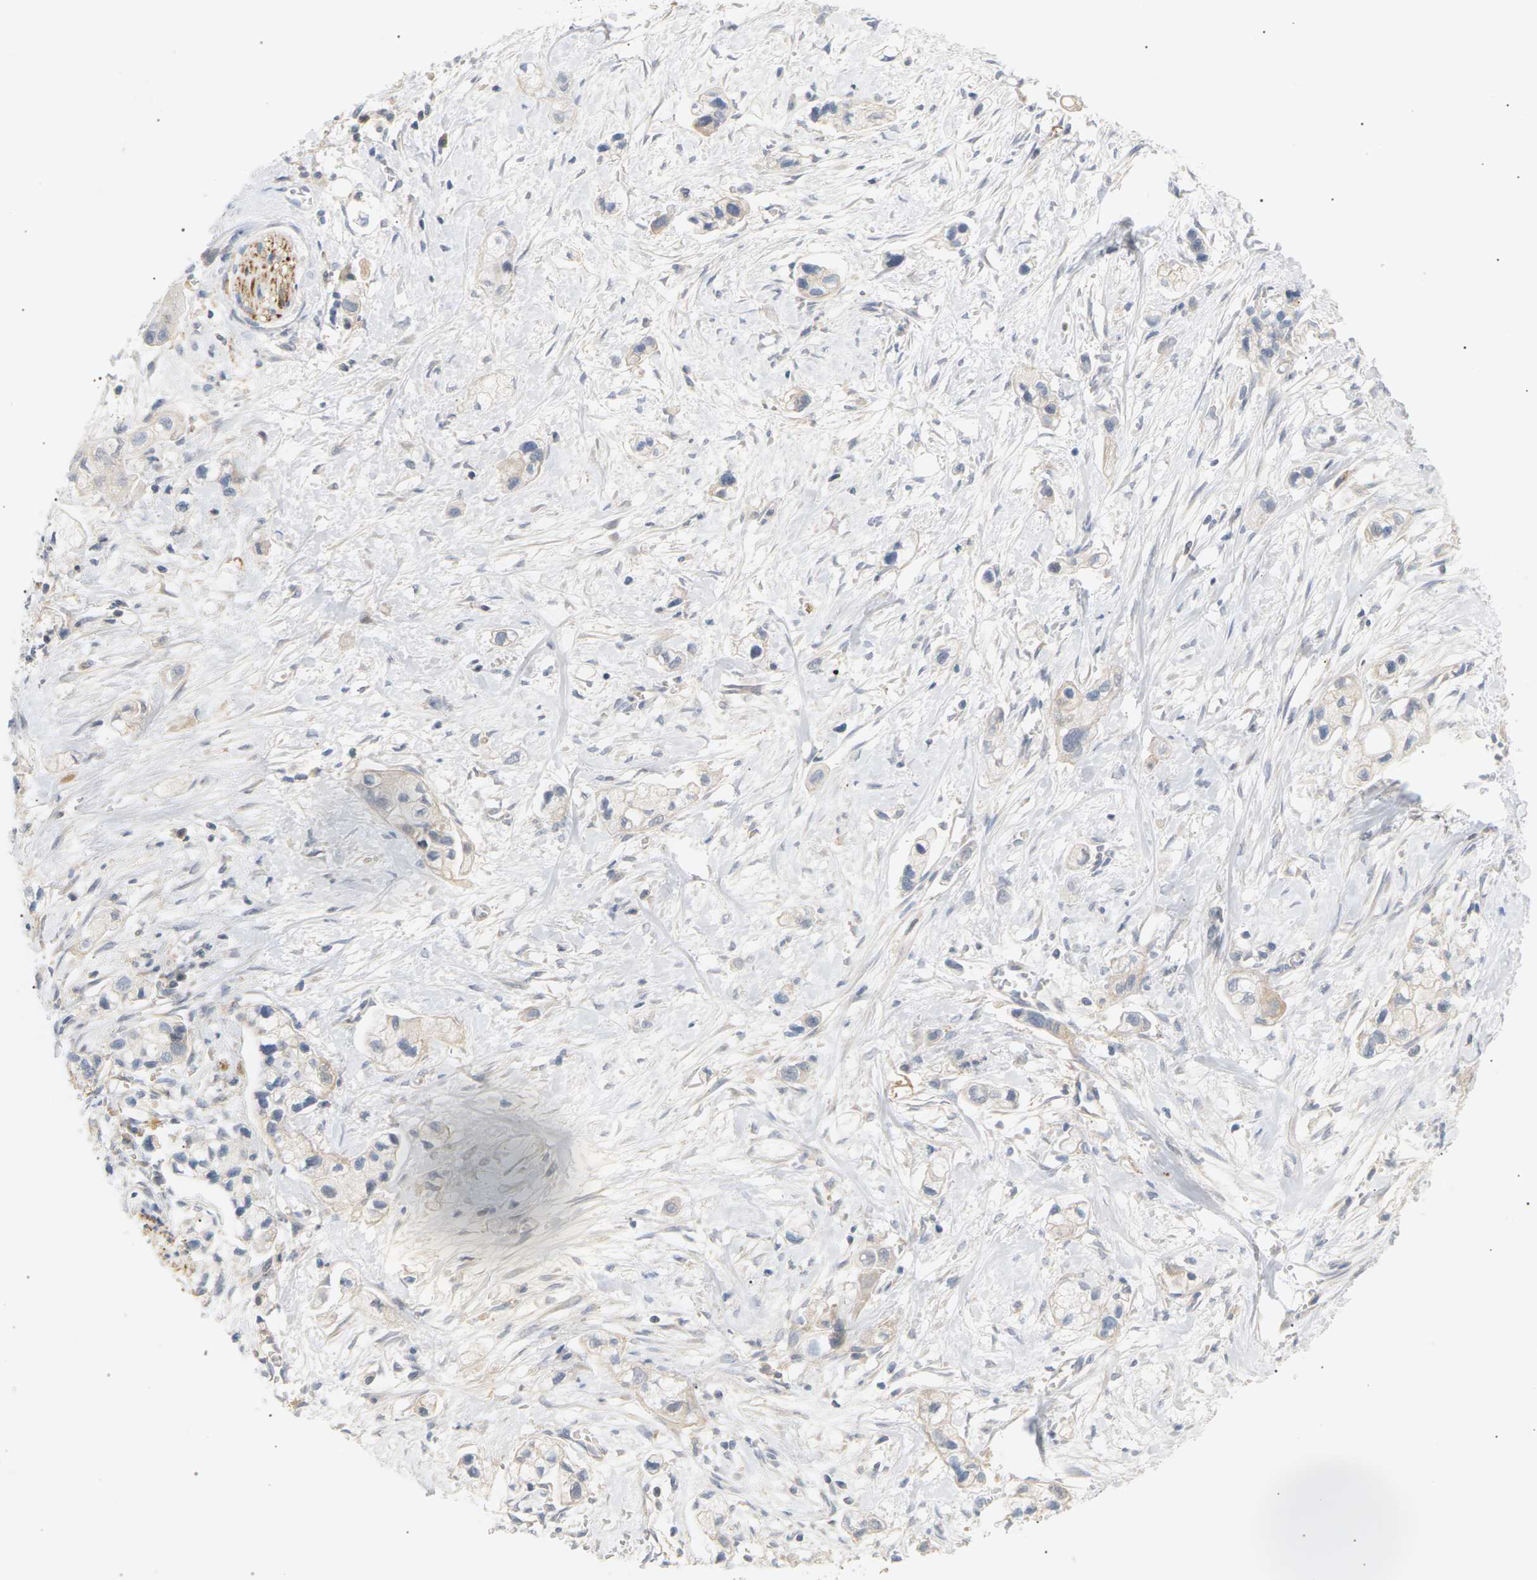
{"staining": {"intensity": "negative", "quantity": "none", "location": "none"}, "tissue": "pancreatic cancer", "cell_type": "Tumor cells", "image_type": "cancer", "snomed": [{"axis": "morphology", "description": "Adenocarcinoma, NOS"}, {"axis": "topography", "description": "Pancreas"}], "caption": "High magnification brightfield microscopy of pancreatic cancer stained with DAB (3,3'-diaminobenzidine) (brown) and counterstained with hematoxylin (blue): tumor cells show no significant positivity.", "gene": "CLU", "patient": {"sex": "male", "age": 74}}